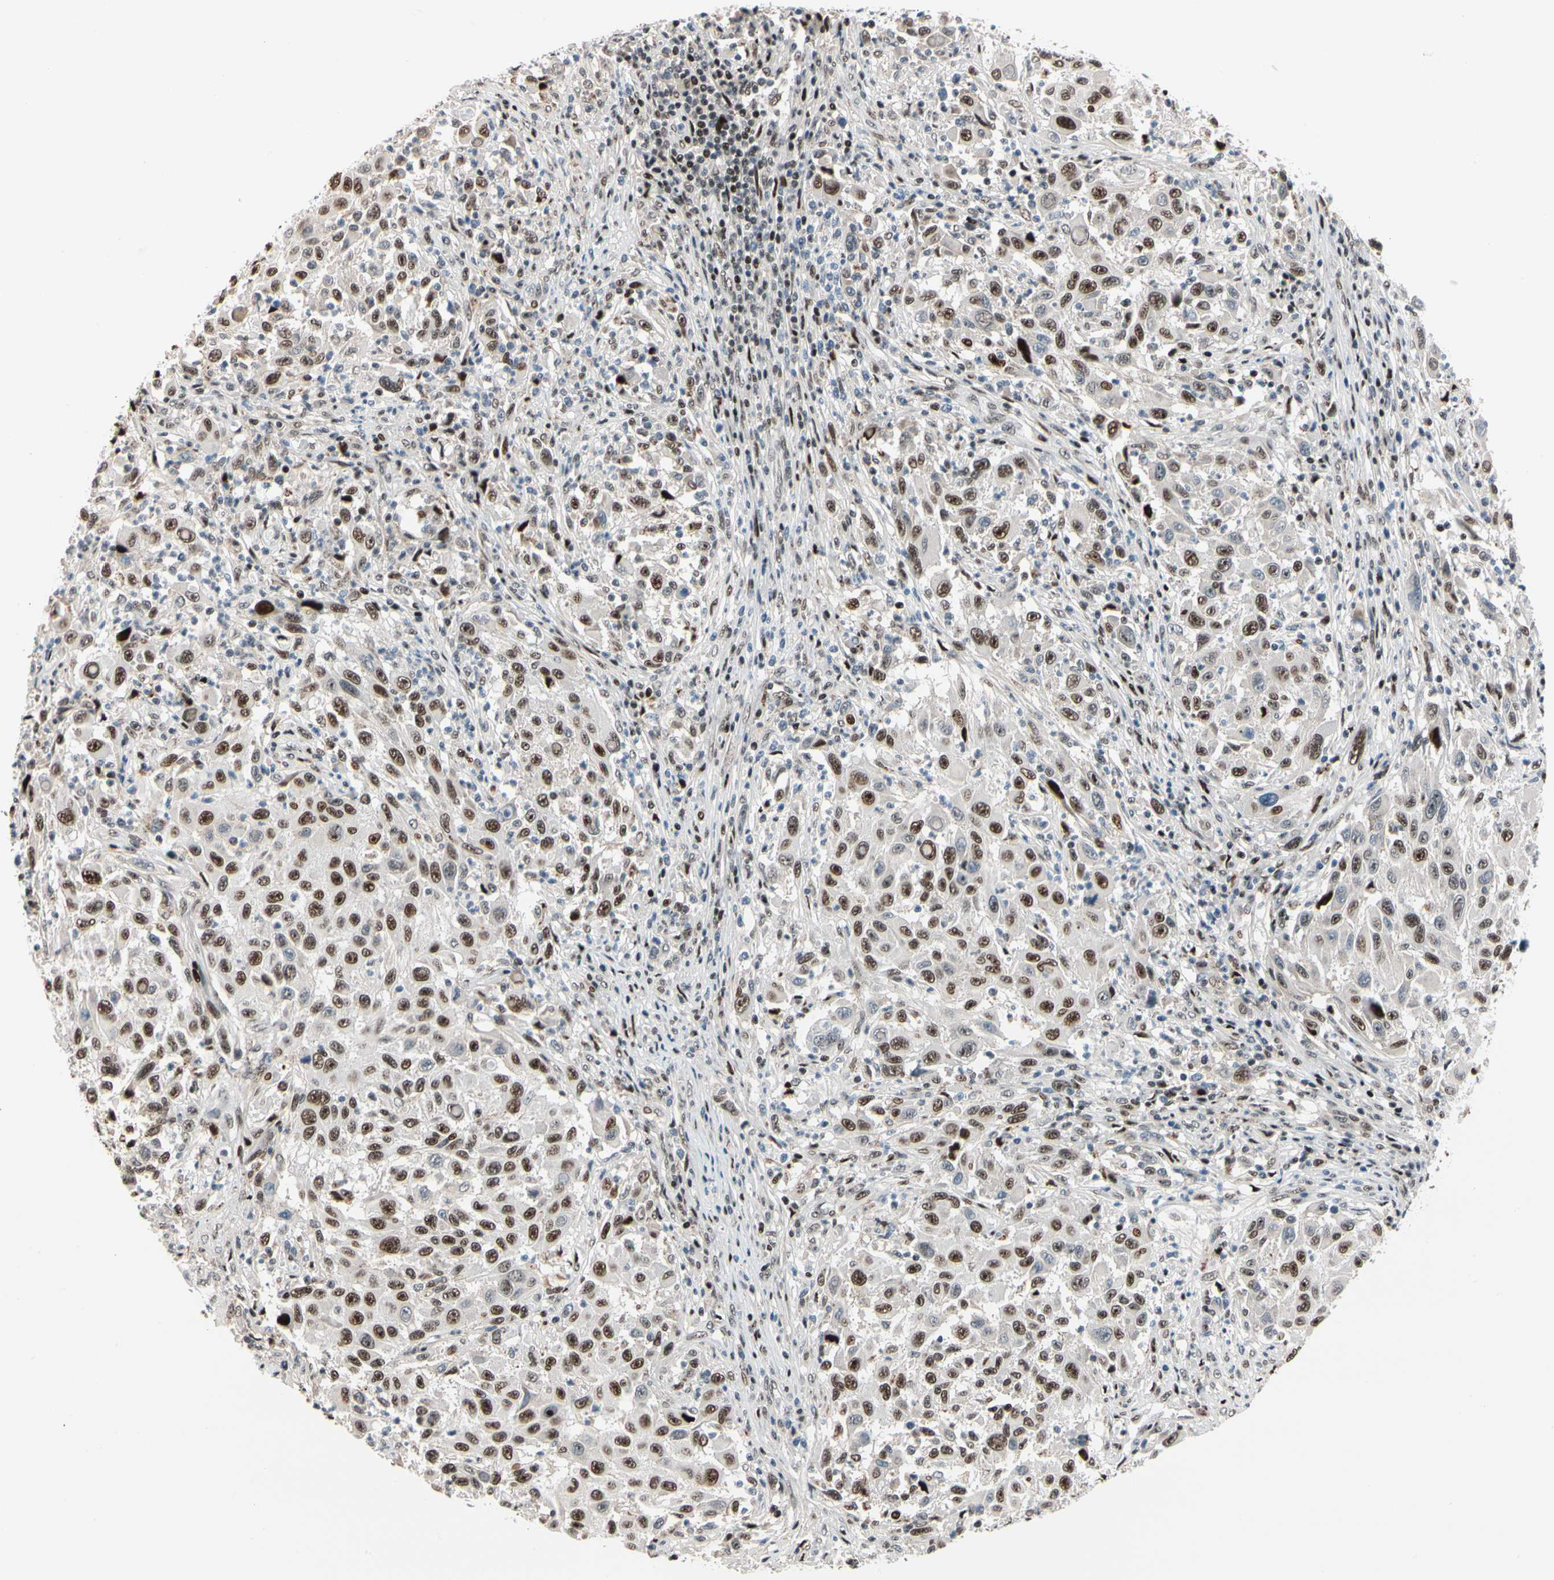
{"staining": {"intensity": "moderate", "quantity": ">75%", "location": "nuclear"}, "tissue": "melanoma", "cell_type": "Tumor cells", "image_type": "cancer", "snomed": [{"axis": "morphology", "description": "Malignant melanoma, Metastatic site"}, {"axis": "topography", "description": "Lymph node"}], "caption": "The histopathology image reveals a brown stain indicating the presence of a protein in the nuclear of tumor cells in melanoma.", "gene": "FOXO3", "patient": {"sex": "male", "age": 61}}